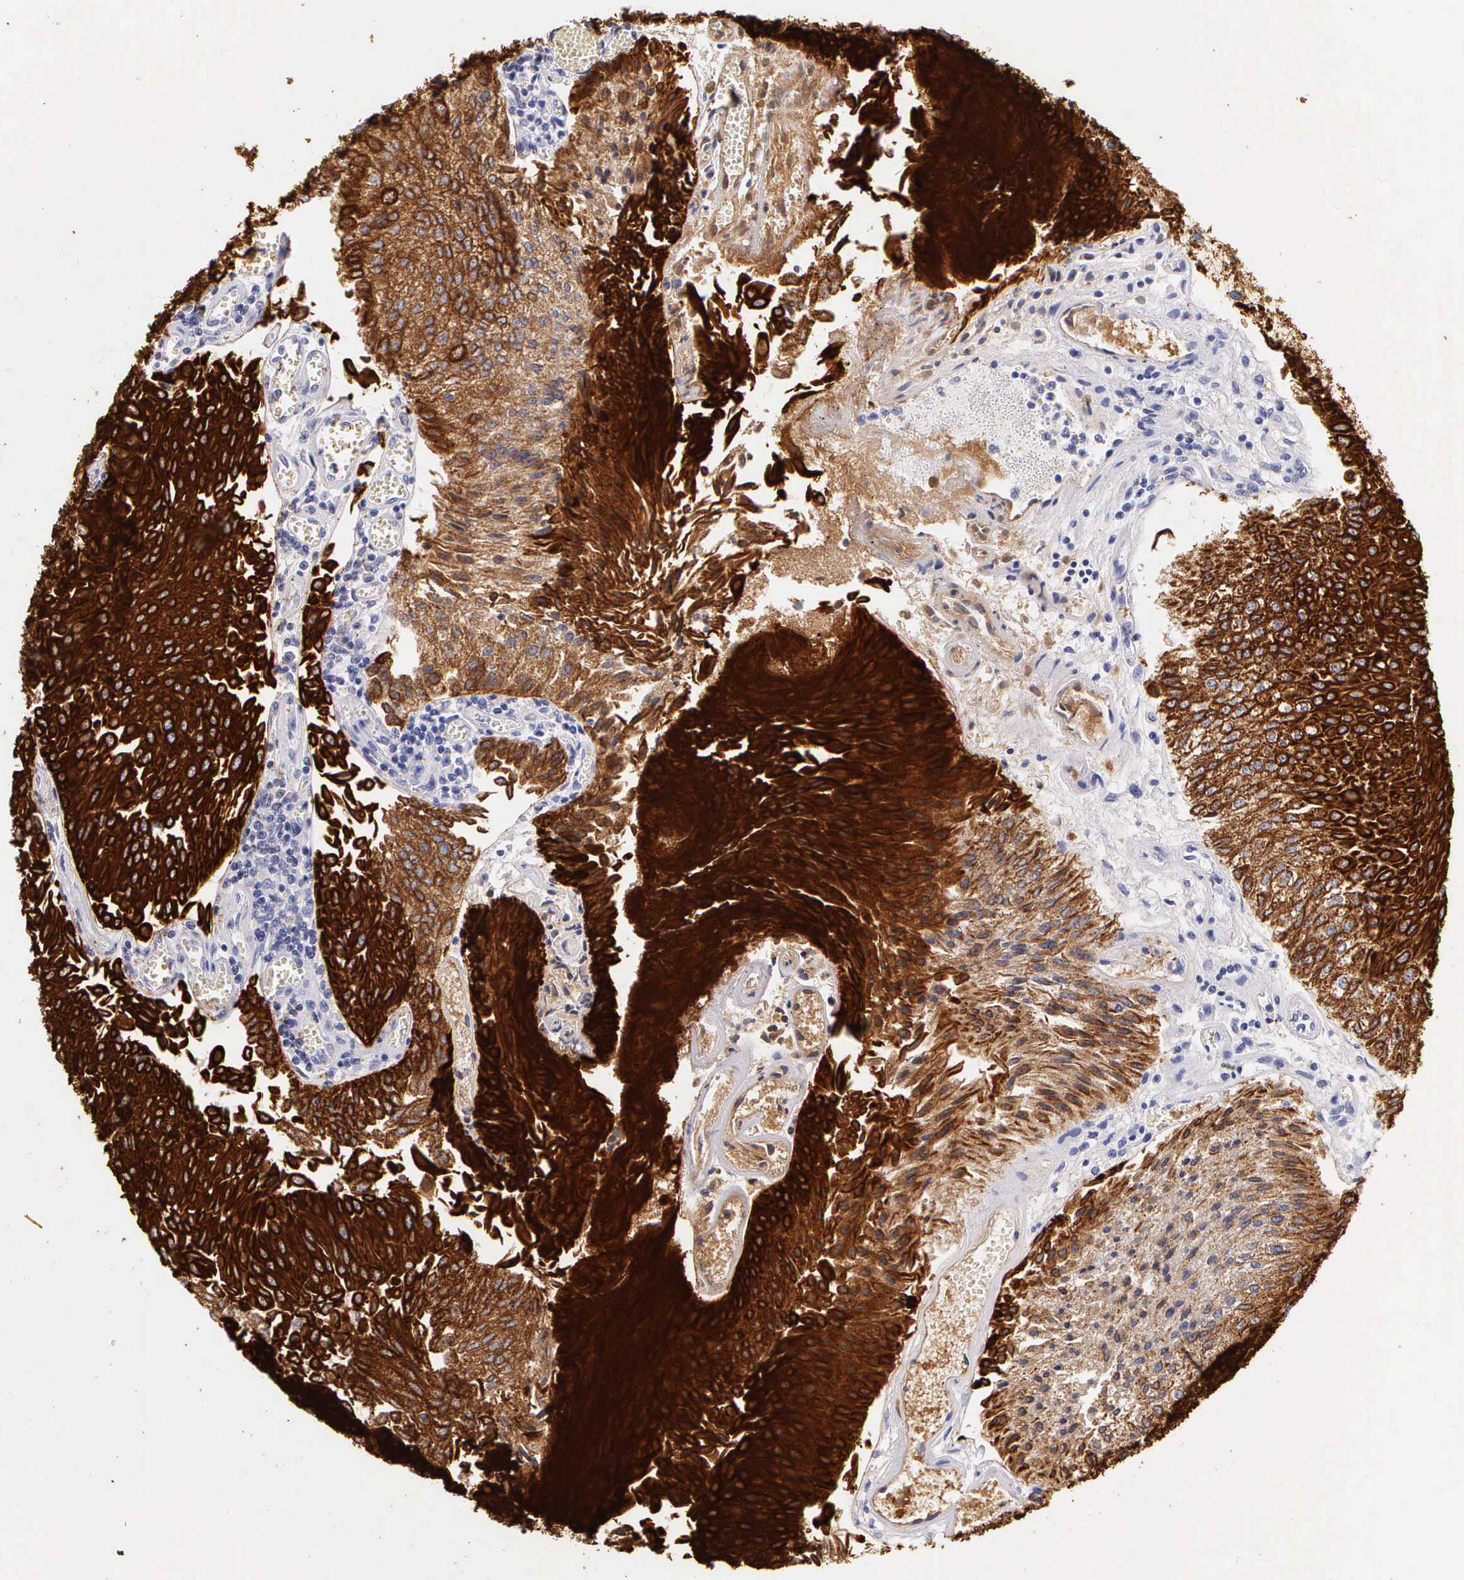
{"staining": {"intensity": "strong", "quantity": ">75%", "location": "cytoplasmic/membranous"}, "tissue": "urothelial cancer", "cell_type": "Tumor cells", "image_type": "cancer", "snomed": [{"axis": "morphology", "description": "Urothelial carcinoma, Low grade"}, {"axis": "topography", "description": "Urinary bladder"}], "caption": "Tumor cells show high levels of strong cytoplasmic/membranous expression in approximately >75% of cells in urothelial cancer.", "gene": "KRT17", "patient": {"sex": "male", "age": 86}}